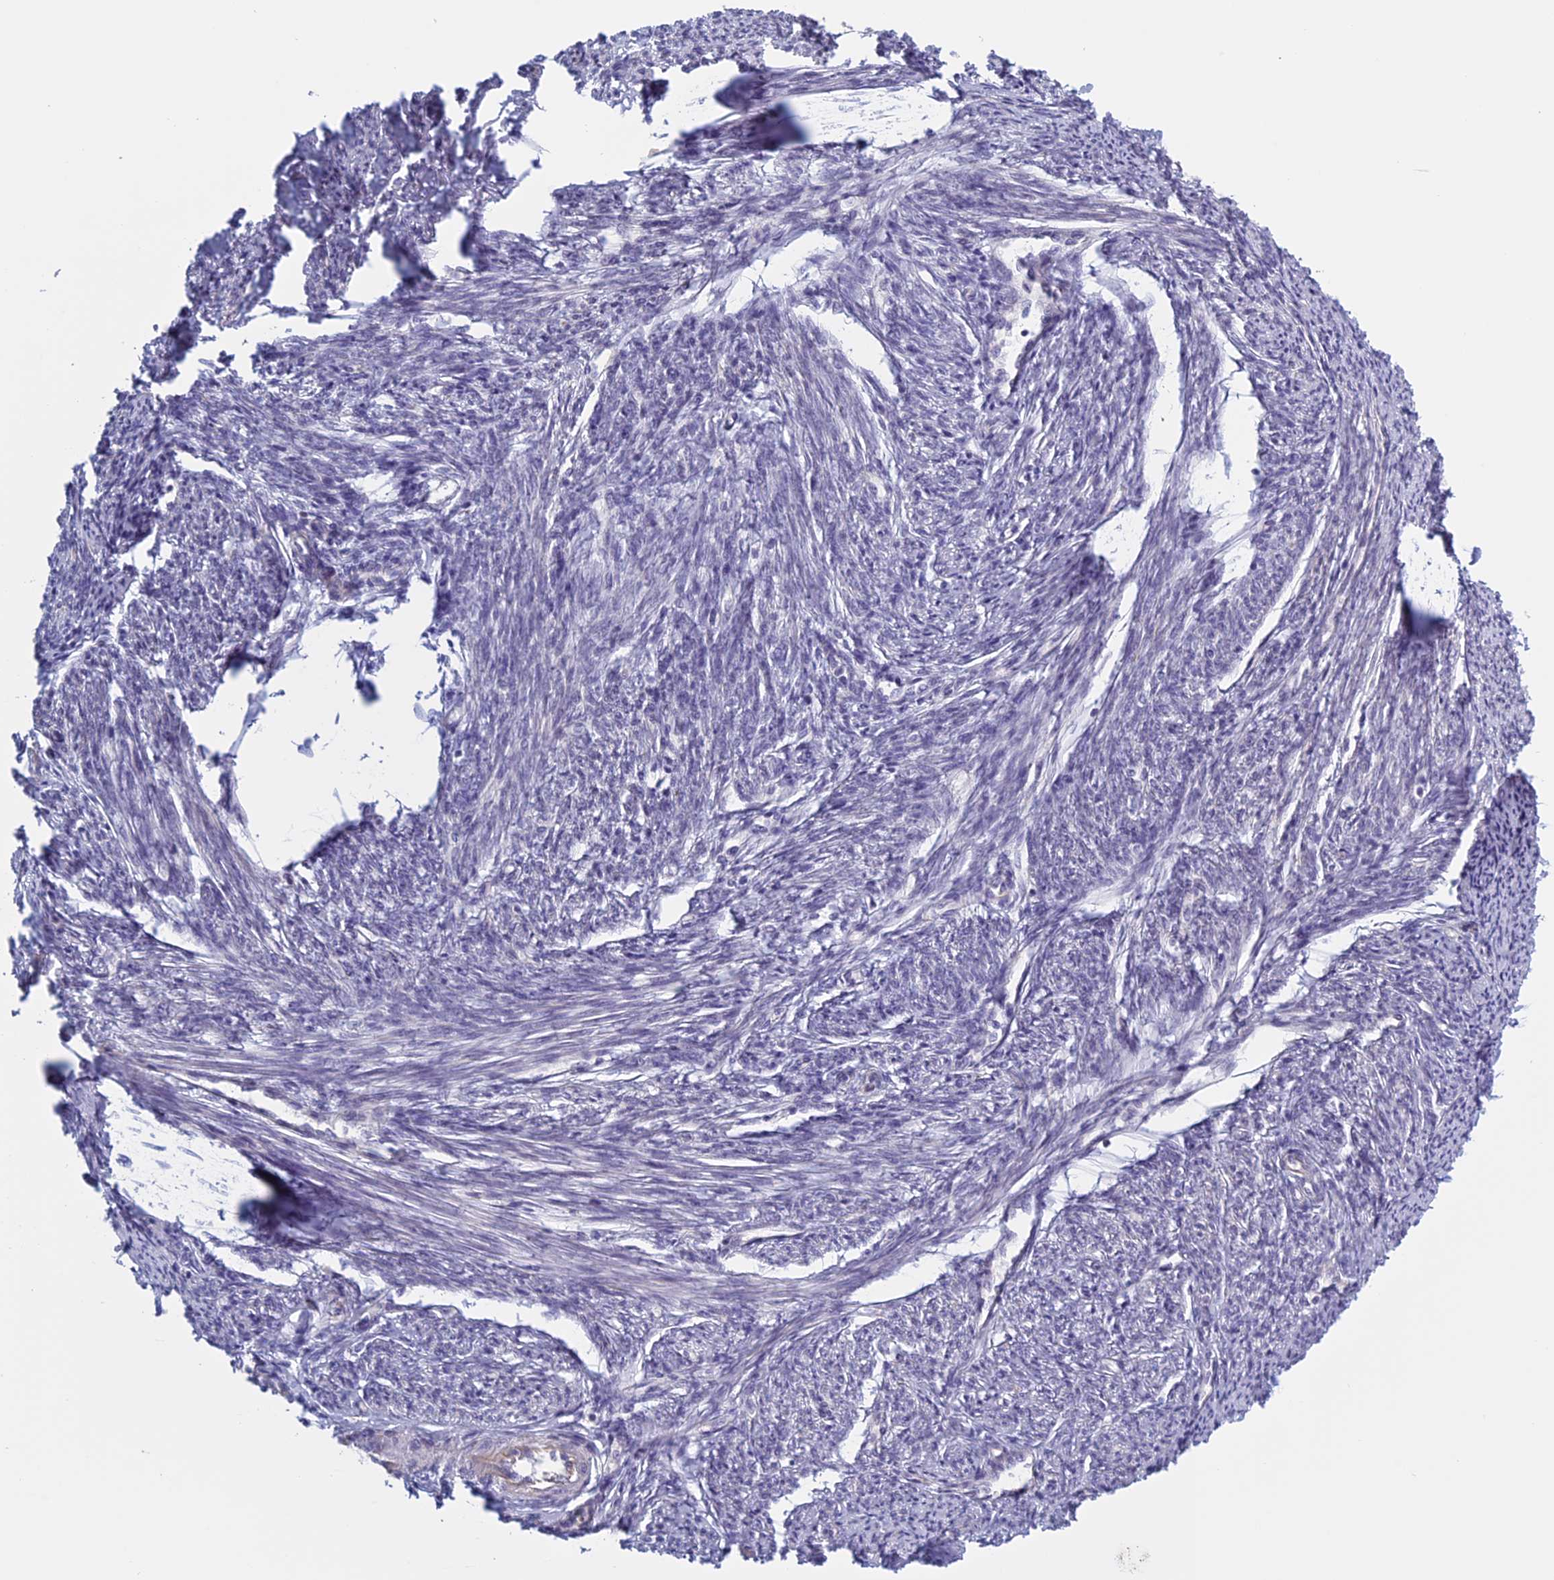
{"staining": {"intensity": "weak", "quantity": "<25%", "location": "cytoplasmic/membranous"}, "tissue": "smooth muscle", "cell_type": "Smooth muscle cells", "image_type": "normal", "snomed": [{"axis": "morphology", "description": "Normal tissue, NOS"}, {"axis": "topography", "description": "Smooth muscle"}, {"axis": "topography", "description": "Uterus"}], "caption": "Smooth muscle cells are negative for brown protein staining in benign smooth muscle. (DAB (3,3'-diaminobenzidine) immunohistochemistry (IHC) visualized using brightfield microscopy, high magnification).", "gene": "BCL2L10", "patient": {"sex": "female", "age": 59}}